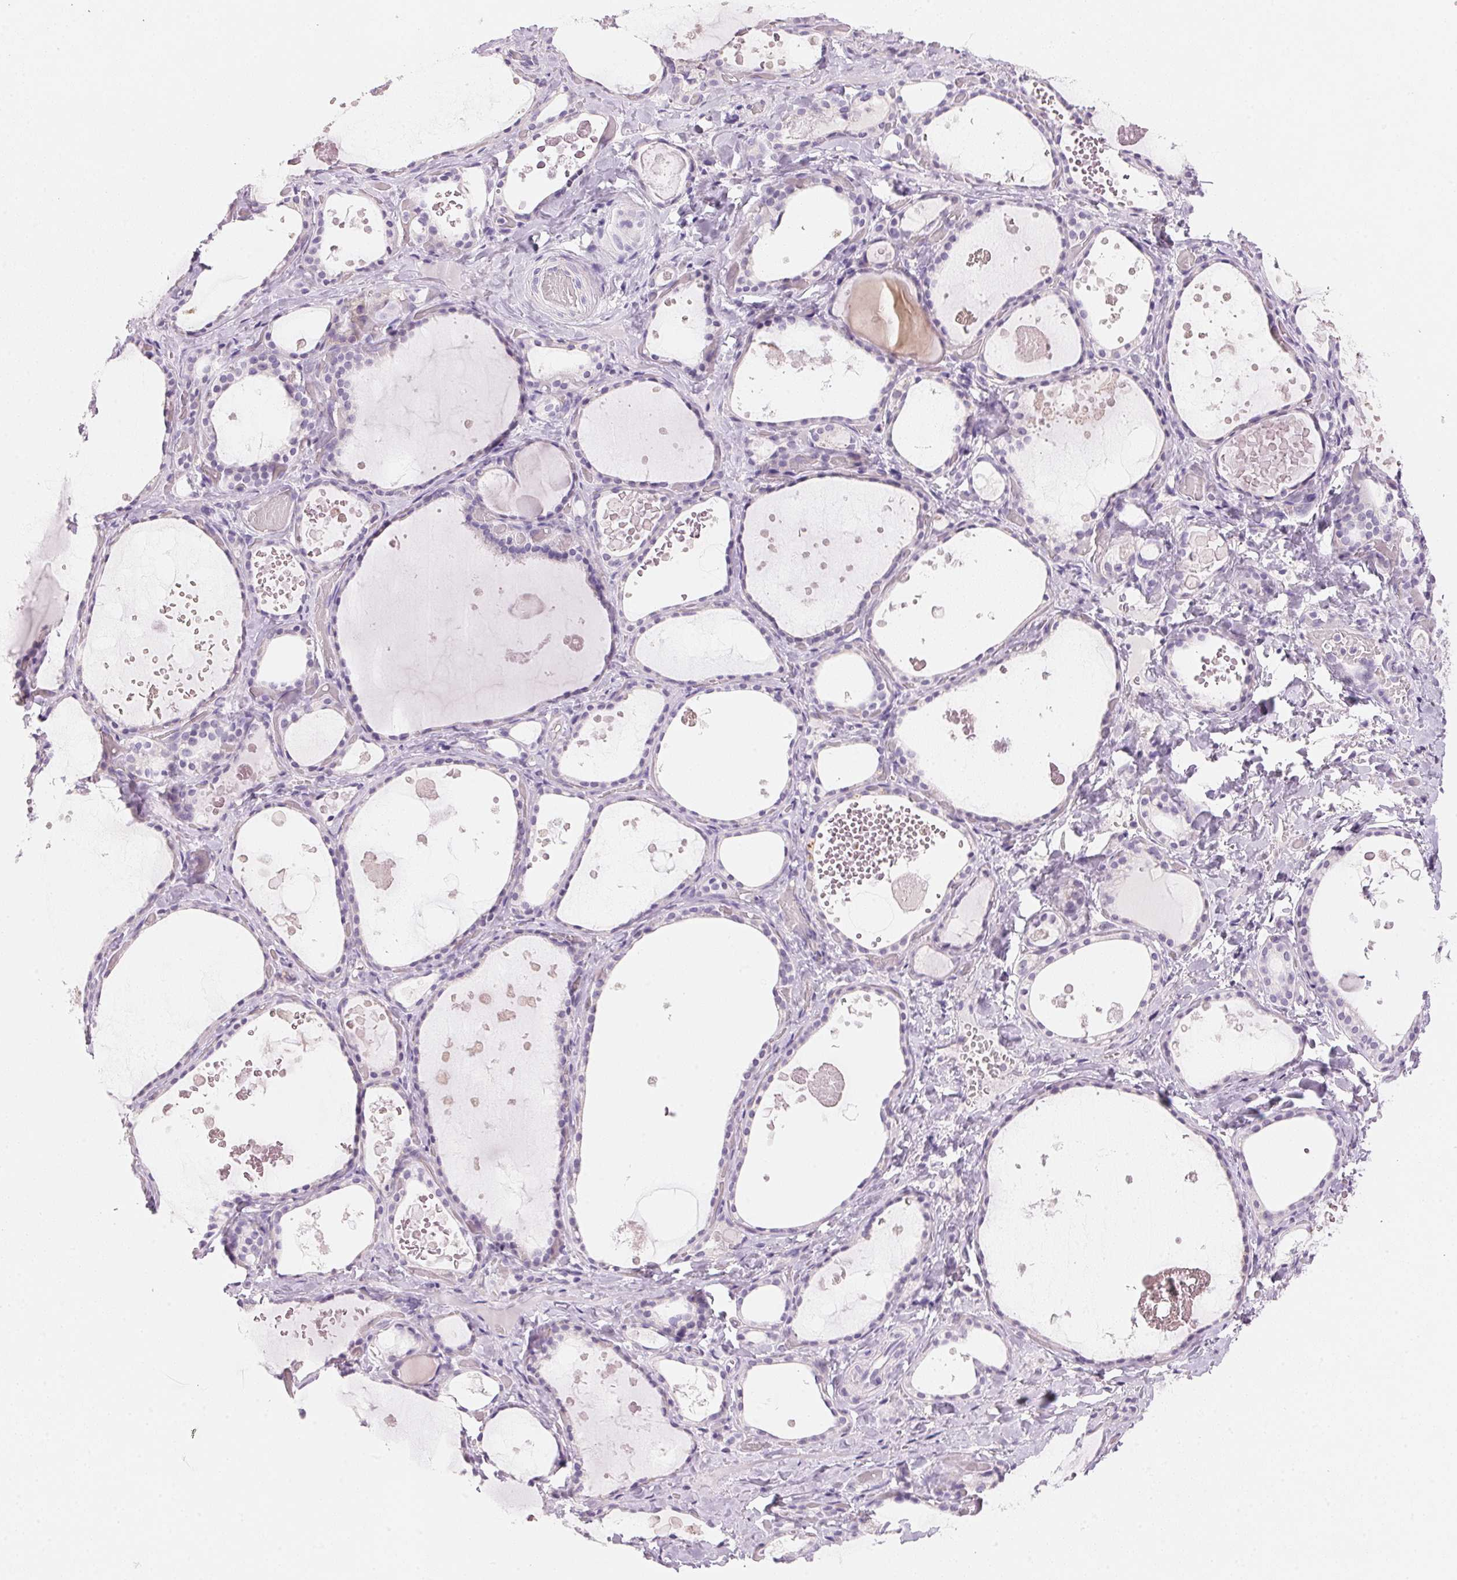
{"staining": {"intensity": "negative", "quantity": "none", "location": "none"}, "tissue": "thyroid gland", "cell_type": "Glandular cells", "image_type": "normal", "snomed": [{"axis": "morphology", "description": "Normal tissue, NOS"}, {"axis": "topography", "description": "Thyroid gland"}], "caption": "There is no significant expression in glandular cells of thyroid gland. (DAB (3,3'-diaminobenzidine) immunohistochemistry, high magnification).", "gene": "CYP11B1", "patient": {"sex": "female", "age": 56}}